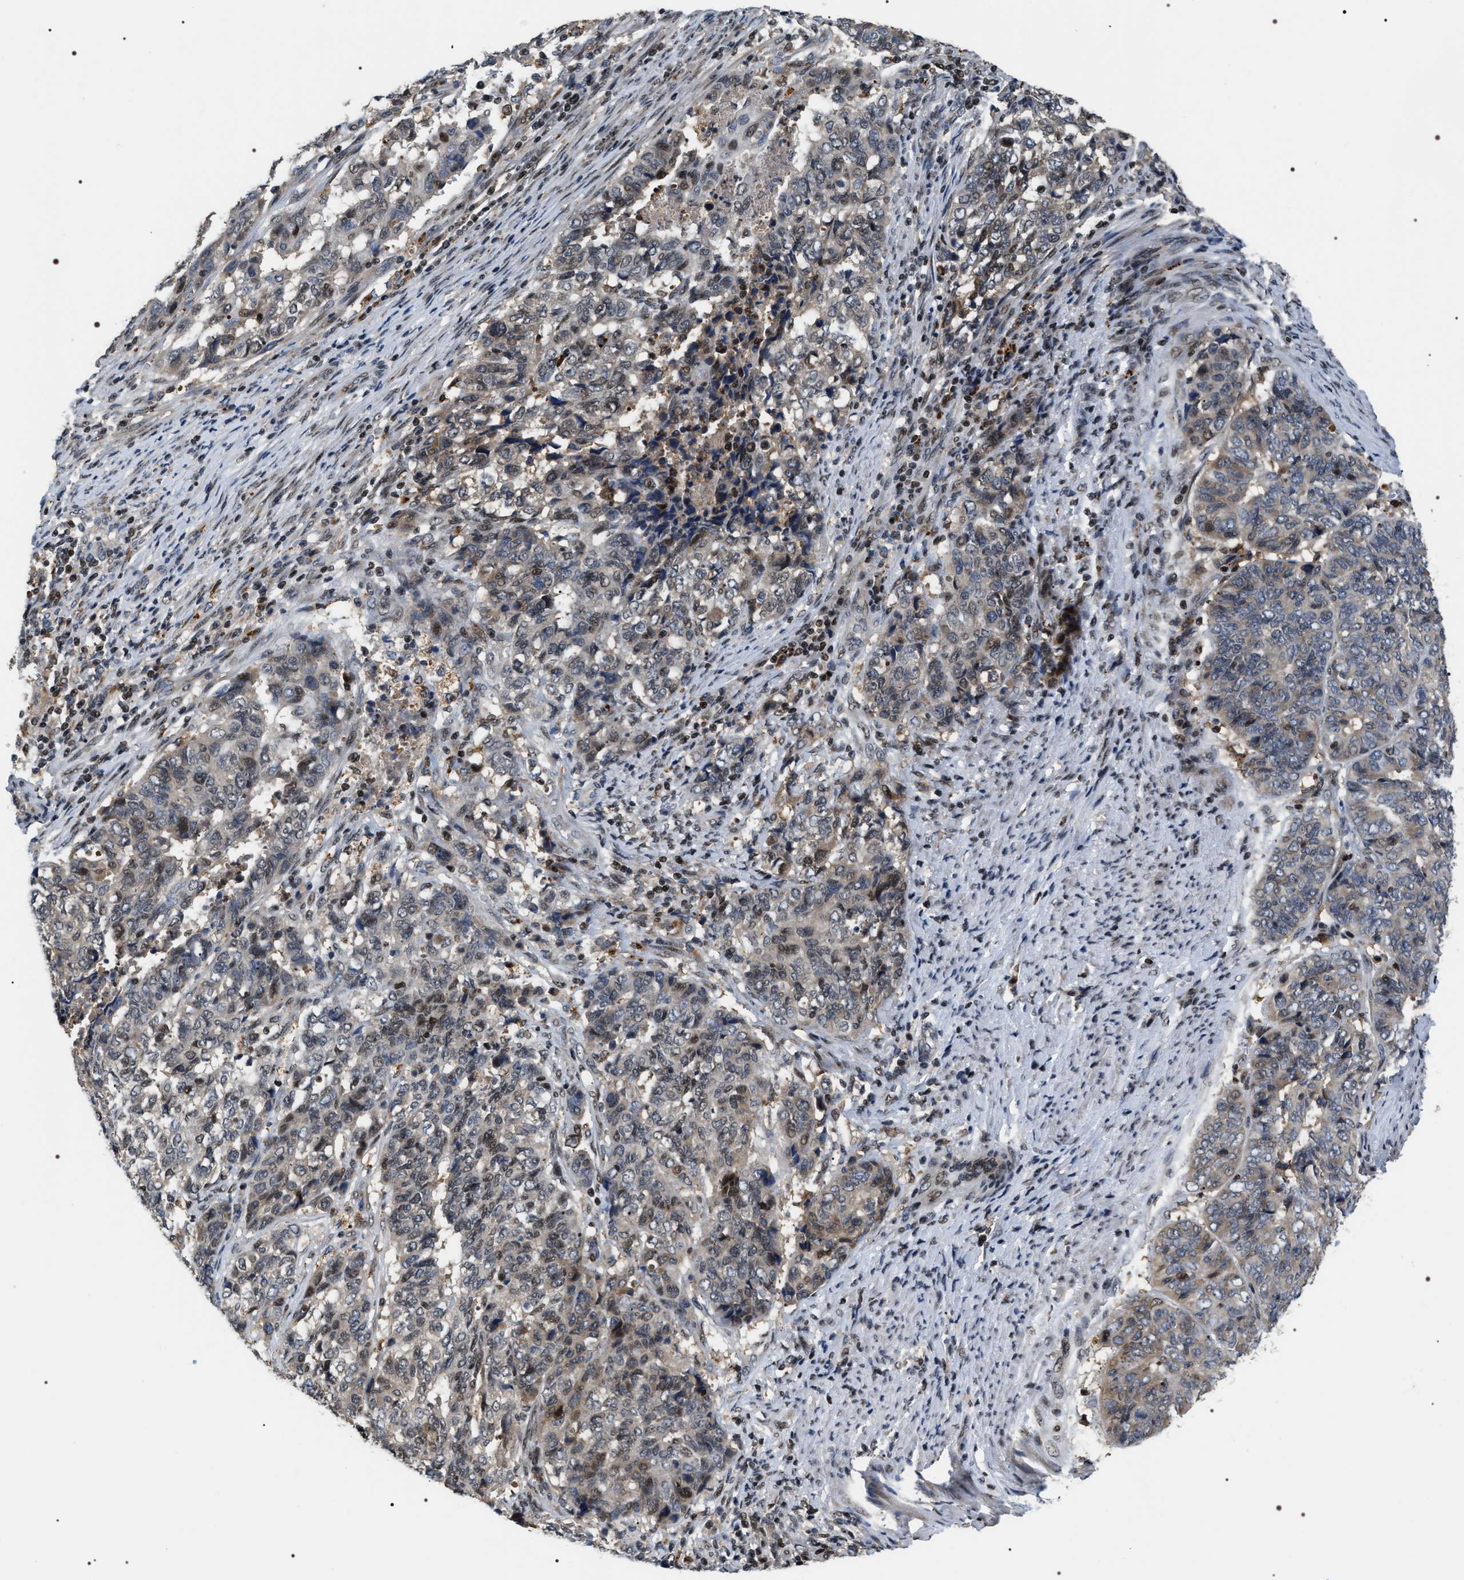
{"staining": {"intensity": "weak", "quantity": "25%-75%", "location": "nuclear"}, "tissue": "endometrial cancer", "cell_type": "Tumor cells", "image_type": "cancer", "snomed": [{"axis": "morphology", "description": "Adenocarcinoma, NOS"}, {"axis": "topography", "description": "Endometrium"}], "caption": "Immunohistochemistry staining of endometrial adenocarcinoma, which shows low levels of weak nuclear expression in about 25%-75% of tumor cells indicating weak nuclear protein positivity. The staining was performed using DAB (brown) for protein detection and nuclei were counterstained in hematoxylin (blue).", "gene": "C7orf25", "patient": {"sex": "female", "age": 80}}